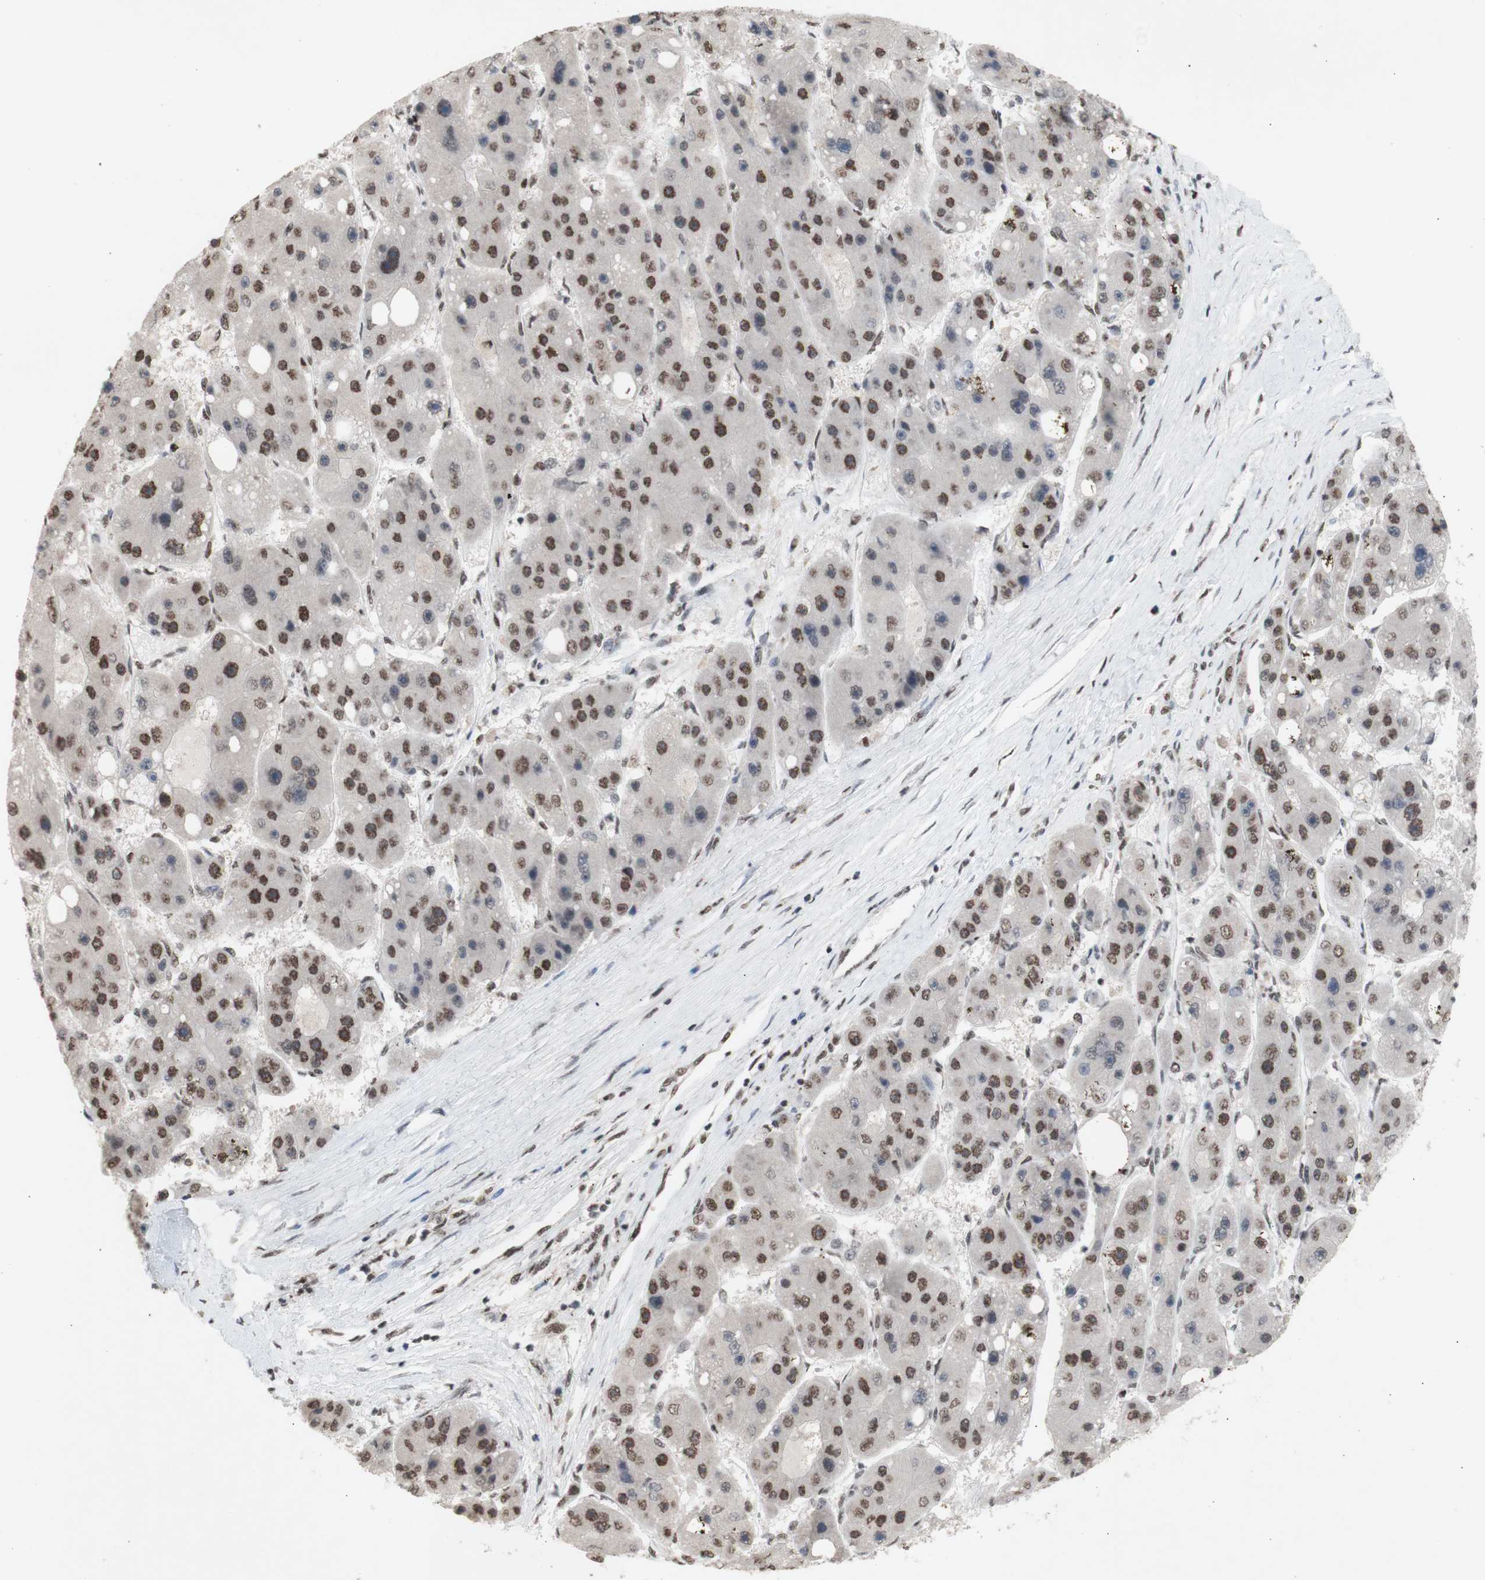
{"staining": {"intensity": "moderate", "quantity": ">75%", "location": "nuclear"}, "tissue": "liver cancer", "cell_type": "Tumor cells", "image_type": "cancer", "snomed": [{"axis": "morphology", "description": "Carcinoma, Hepatocellular, NOS"}, {"axis": "topography", "description": "Liver"}], "caption": "Liver cancer stained for a protein (brown) shows moderate nuclear positive positivity in approximately >75% of tumor cells.", "gene": "SFPQ", "patient": {"sex": "female", "age": 61}}